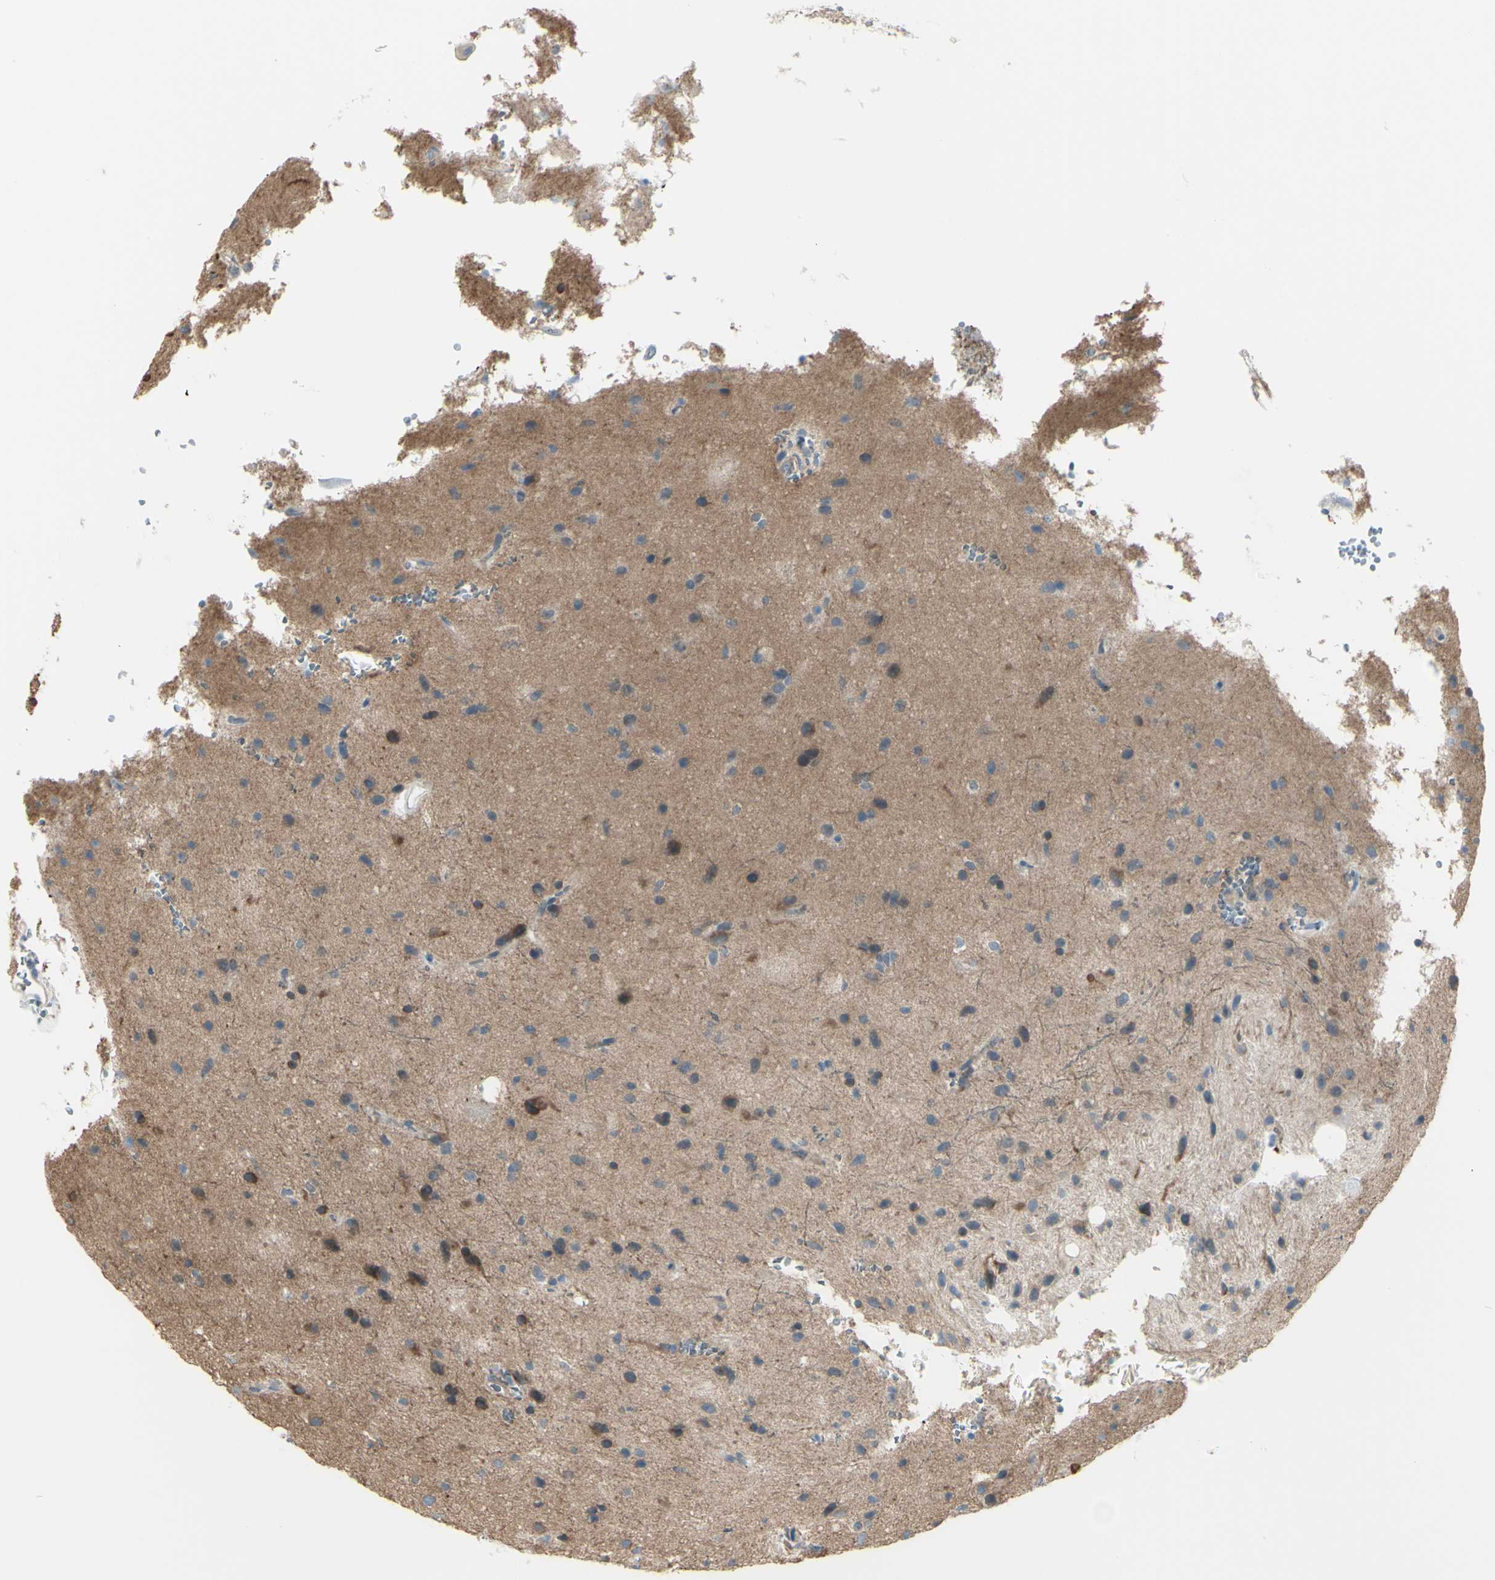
{"staining": {"intensity": "moderate", "quantity": ">75%", "location": "cytoplasmic/membranous"}, "tissue": "glioma", "cell_type": "Tumor cells", "image_type": "cancer", "snomed": [{"axis": "morphology", "description": "Glioma, malignant, Low grade"}, {"axis": "topography", "description": "Brain"}], "caption": "Brown immunohistochemical staining in malignant glioma (low-grade) reveals moderate cytoplasmic/membranous positivity in about >75% of tumor cells.", "gene": "LRRK1", "patient": {"sex": "male", "age": 77}}